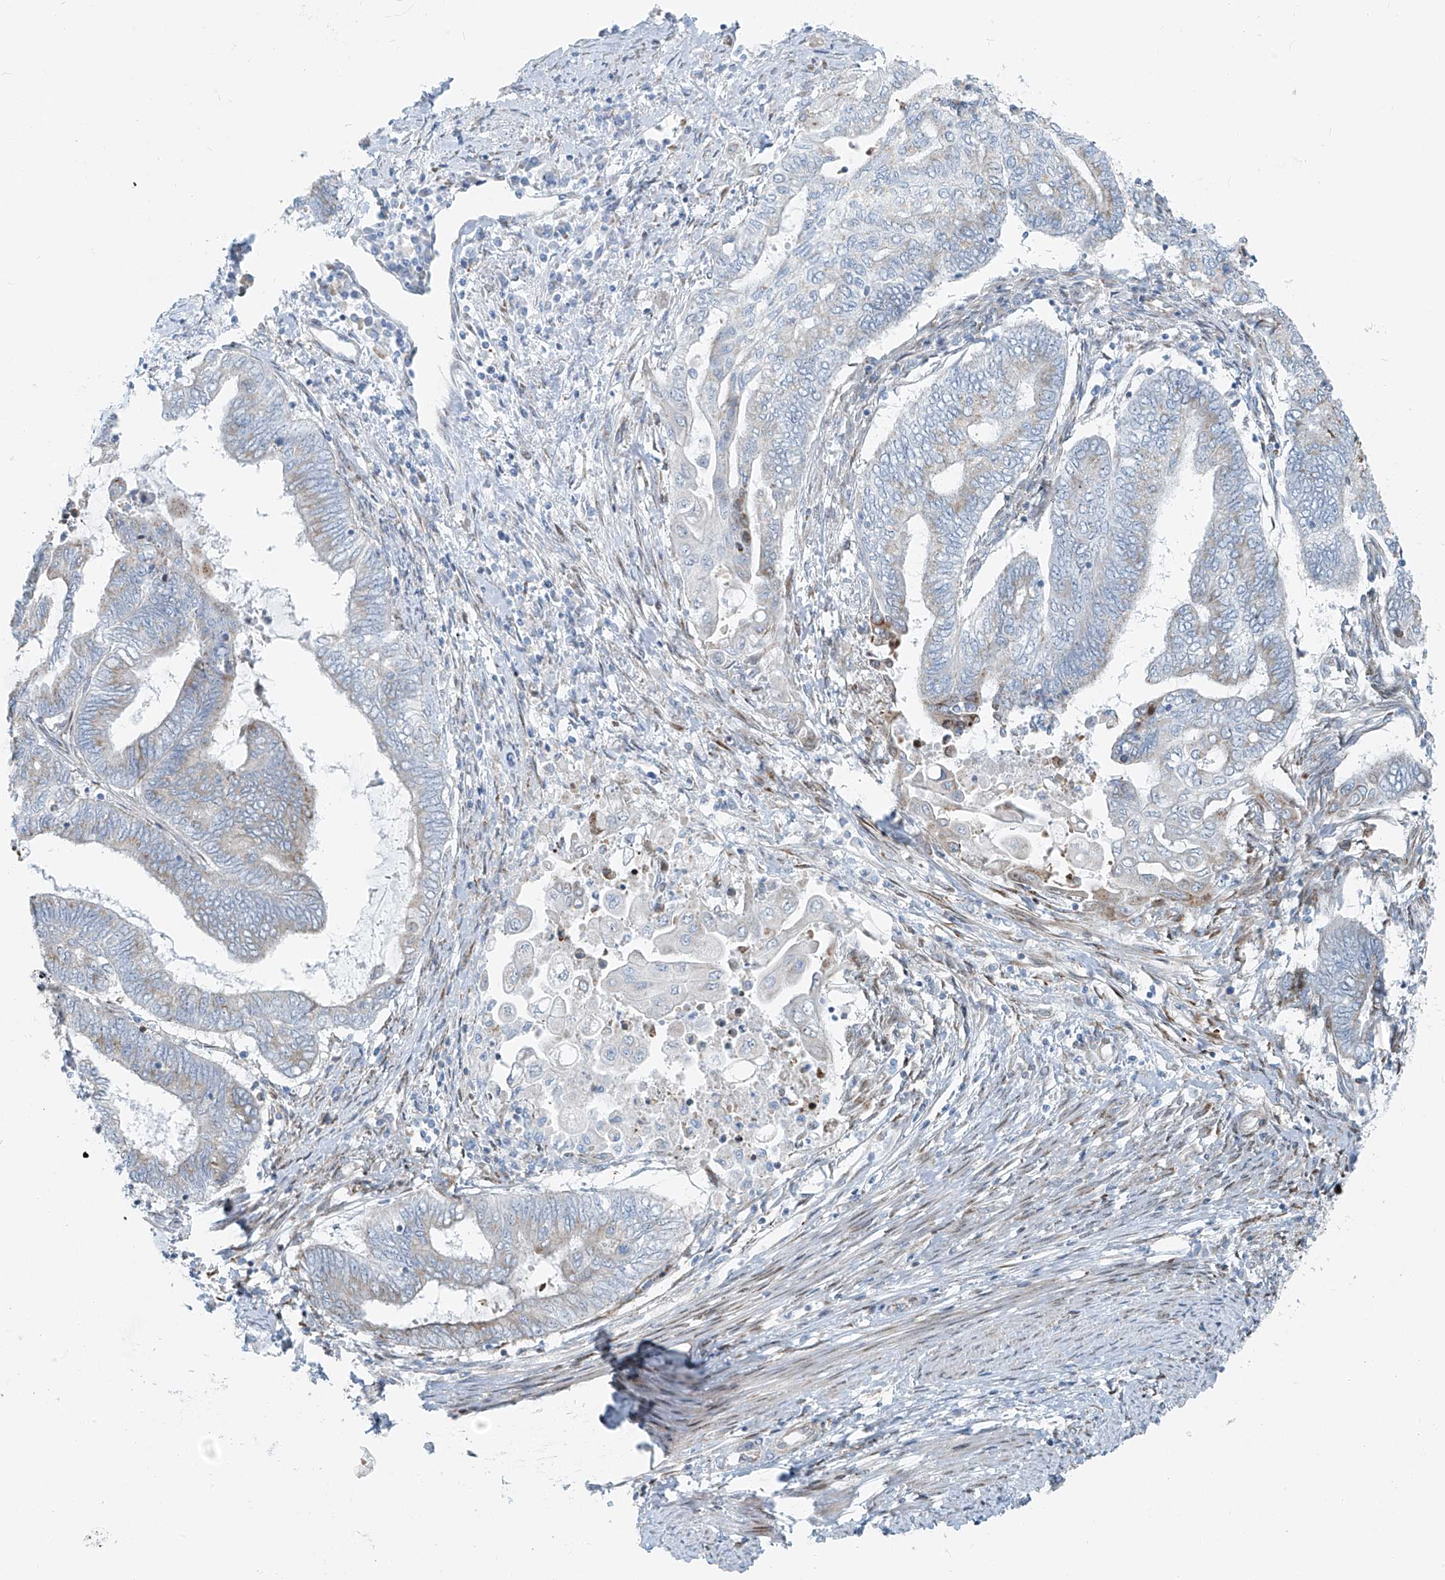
{"staining": {"intensity": "negative", "quantity": "none", "location": "none"}, "tissue": "endometrial cancer", "cell_type": "Tumor cells", "image_type": "cancer", "snomed": [{"axis": "morphology", "description": "Adenocarcinoma, NOS"}, {"axis": "topography", "description": "Uterus"}, {"axis": "topography", "description": "Endometrium"}], "caption": "Immunohistochemistry photomicrograph of human adenocarcinoma (endometrial) stained for a protein (brown), which reveals no staining in tumor cells. The staining is performed using DAB brown chromogen with nuclei counter-stained in using hematoxylin.", "gene": "HIC2", "patient": {"sex": "female", "age": 70}}